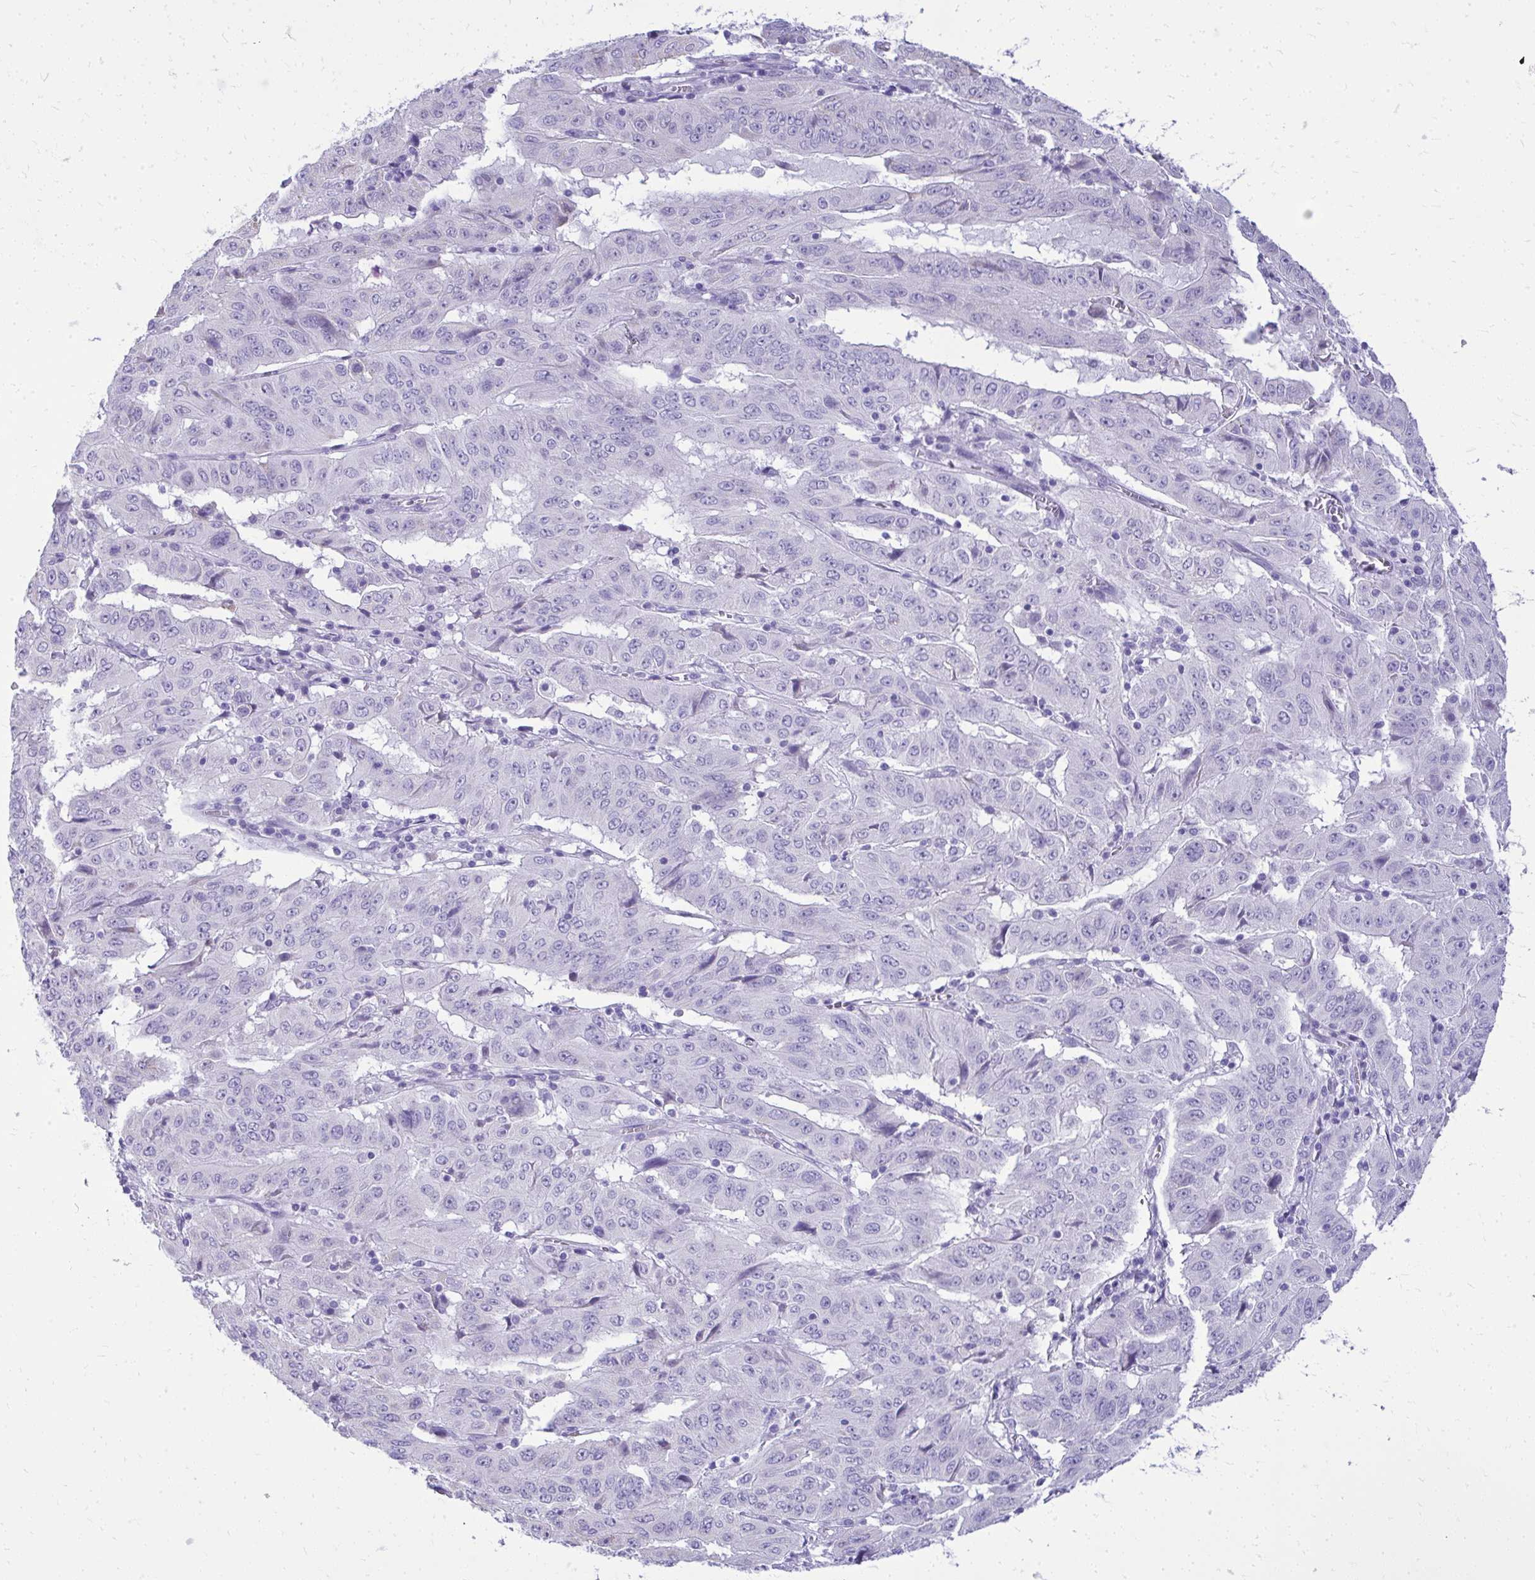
{"staining": {"intensity": "negative", "quantity": "none", "location": "none"}, "tissue": "pancreatic cancer", "cell_type": "Tumor cells", "image_type": "cancer", "snomed": [{"axis": "morphology", "description": "Adenocarcinoma, NOS"}, {"axis": "topography", "description": "Pancreas"}], "caption": "Human pancreatic cancer (adenocarcinoma) stained for a protein using IHC demonstrates no expression in tumor cells.", "gene": "RALYL", "patient": {"sex": "male", "age": 63}}